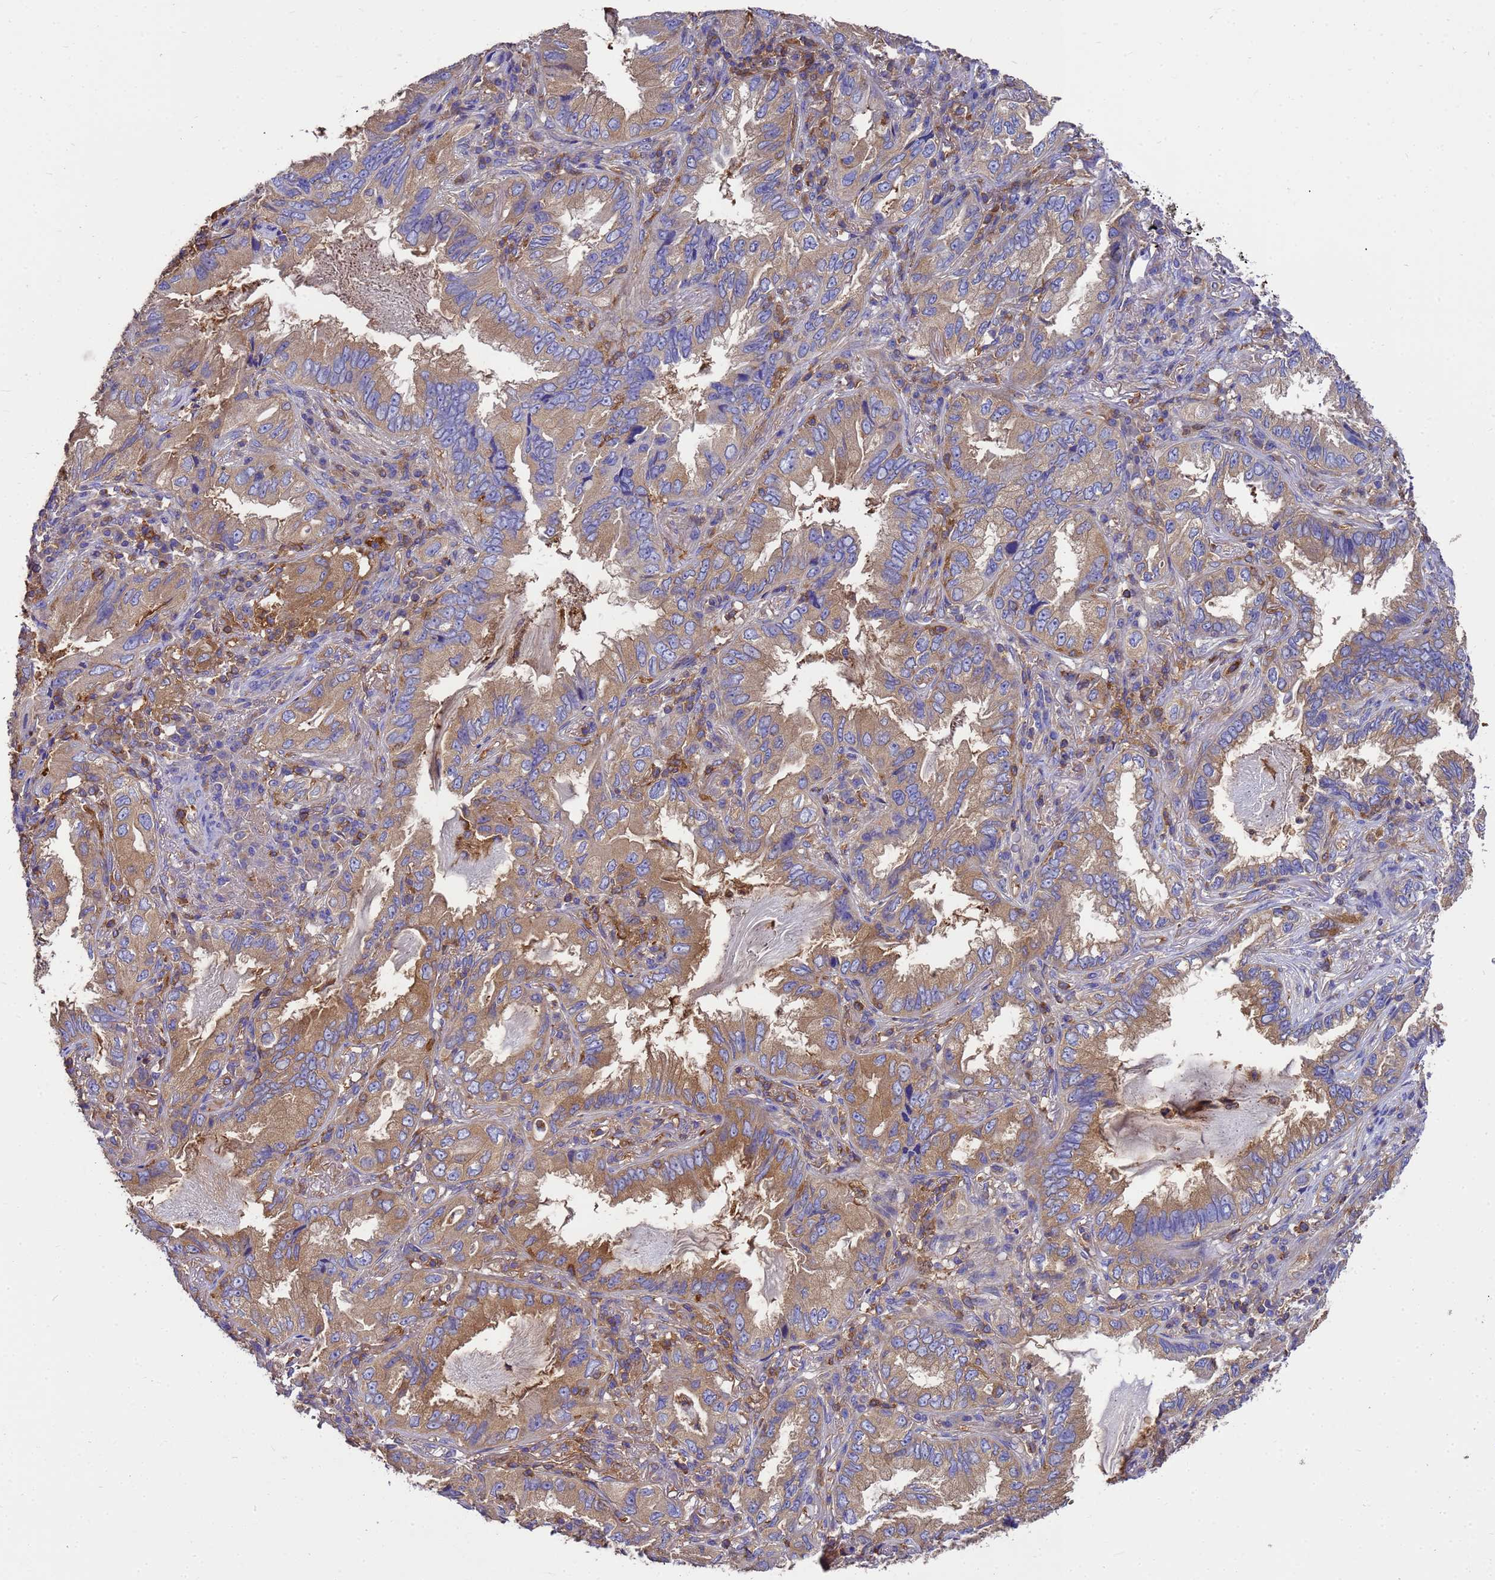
{"staining": {"intensity": "moderate", "quantity": "25%-75%", "location": "cytoplasmic/membranous"}, "tissue": "lung cancer", "cell_type": "Tumor cells", "image_type": "cancer", "snomed": [{"axis": "morphology", "description": "Adenocarcinoma, NOS"}, {"axis": "topography", "description": "Lung"}], "caption": "Immunohistochemical staining of adenocarcinoma (lung) demonstrates medium levels of moderate cytoplasmic/membranous positivity in about 25%-75% of tumor cells.", "gene": "ZNF235", "patient": {"sex": "female", "age": 69}}